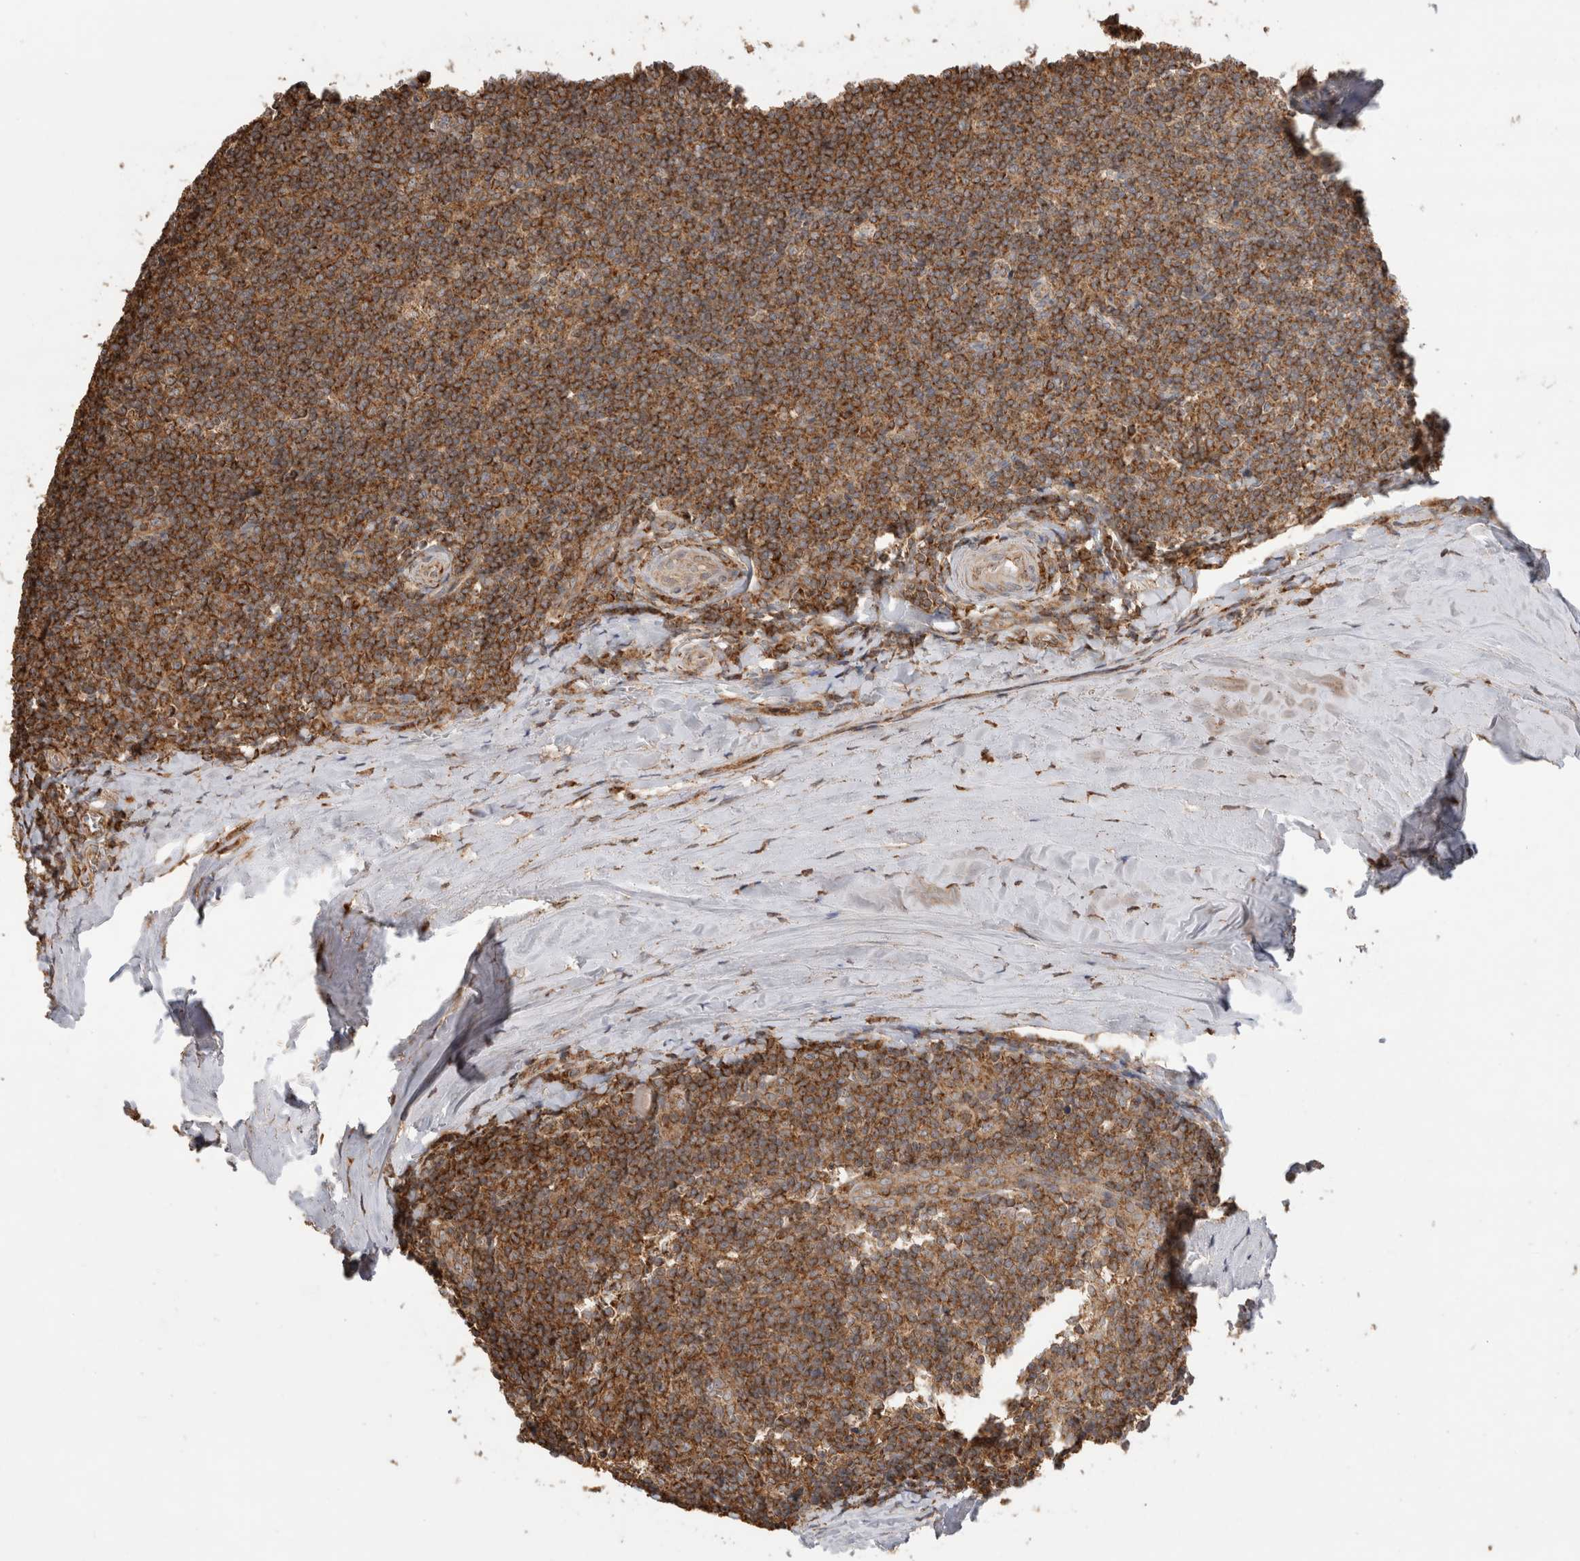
{"staining": {"intensity": "strong", "quantity": "<25%", "location": "cytoplasmic/membranous"}, "tissue": "tonsil", "cell_type": "Germinal center cells", "image_type": "normal", "snomed": [{"axis": "morphology", "description": "Normal tissue, NOS"}, {"axis": "topography", "description": "Tonsil"}], "caption": "Immunohistochemistry (IHC) (DAB) staining of benign human tonsil demonstrates strong cytoplasmic/membranous protein staining in about <25% of germinal center cells.", "gene": "IMMP2L", "patient": {"sex": "male", "age": 37}}